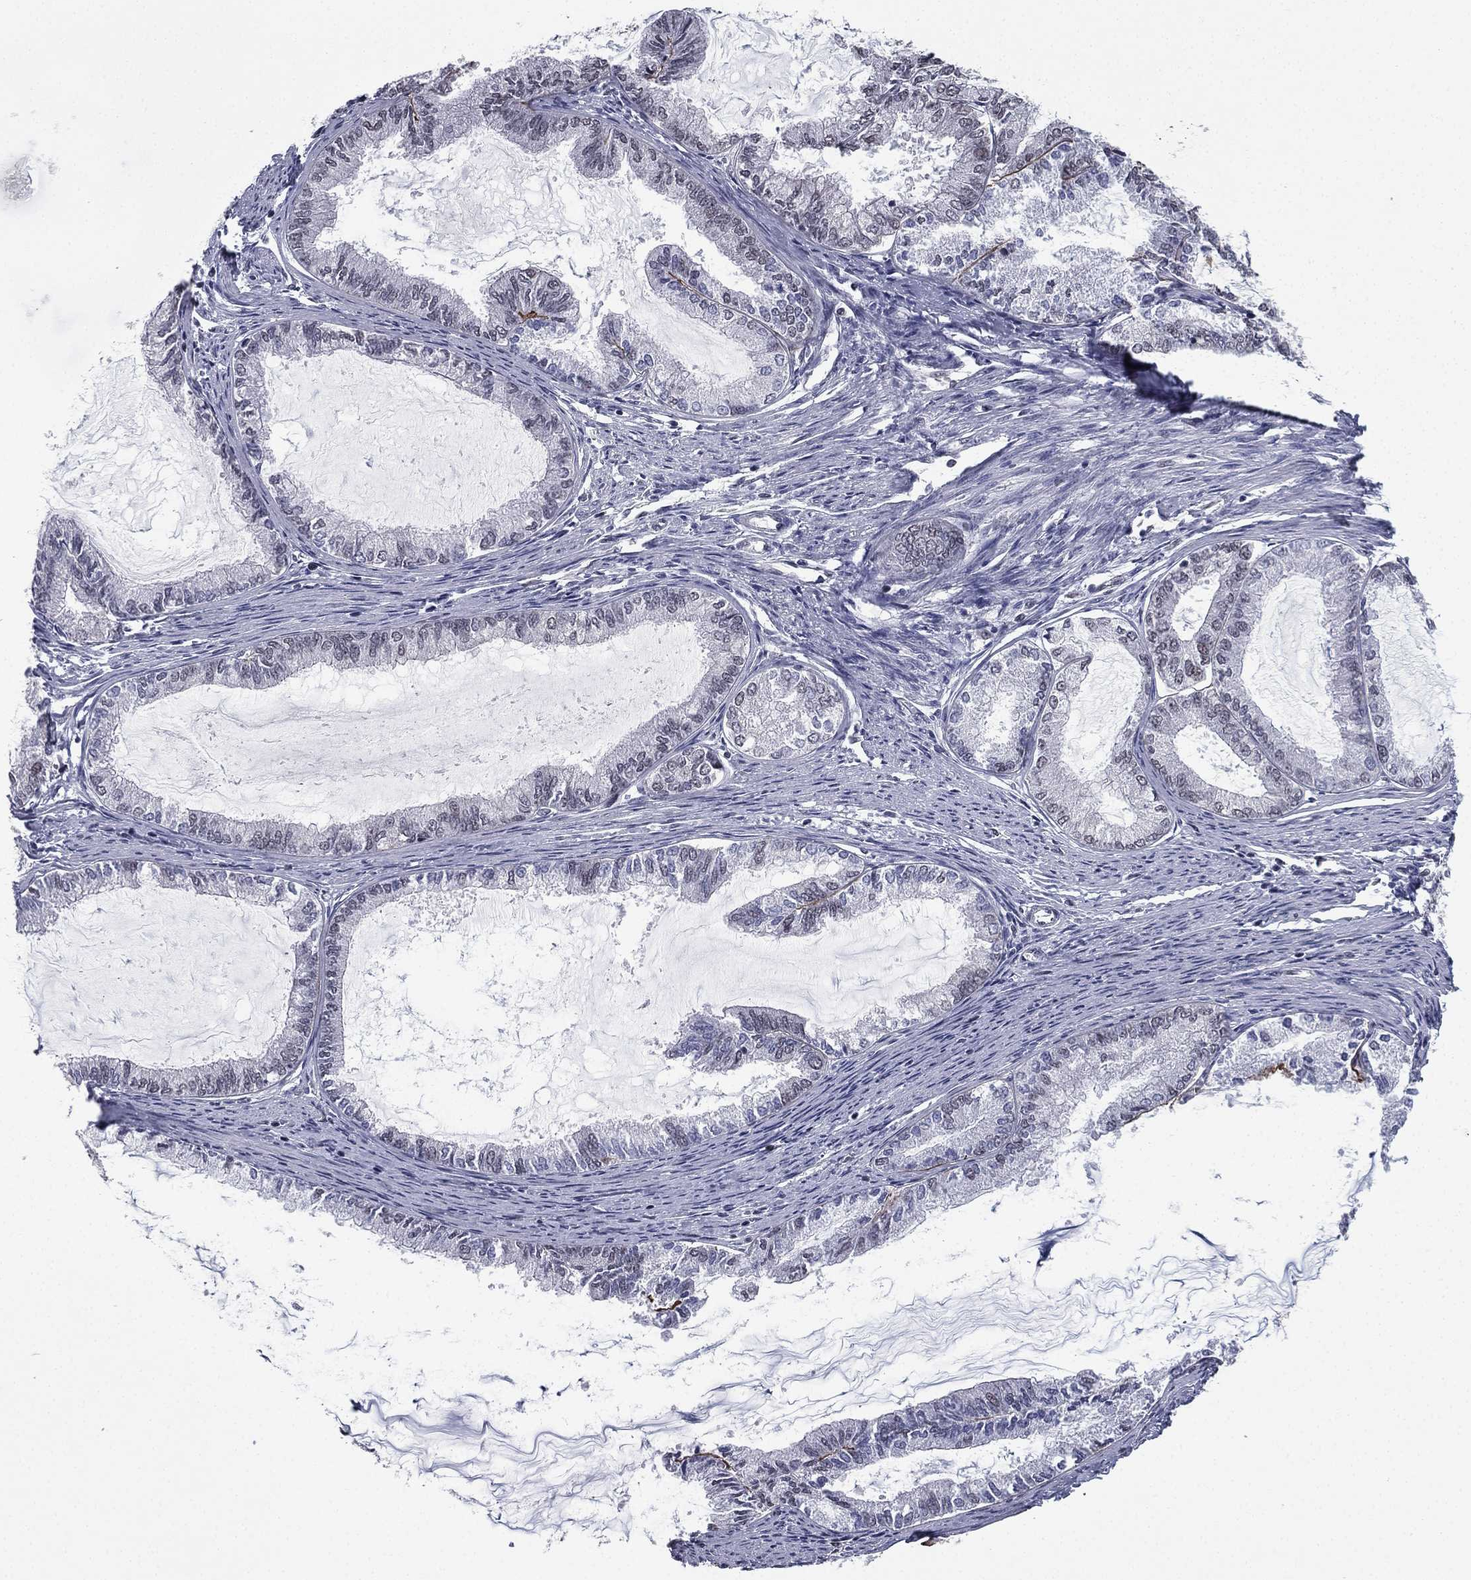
{"staining": {"intensity": "moderate", "quantity": "<25%", "location": "cytoplasmic/membranous"}, "tissue": "endometrial cancer", "cell_type": "Tumor cells", "image_type": "cancer", "snomed": [{"axis": "morphology", "description": "Adenocarcinoma, NOS"}, {"axis": "topography", "description": "Endometrium"}], "caption": "Immunohistochemical staining of endometrial cancer reveals low levels of moderate cytoplasmic/membranous positivity in approximately <25% of tumor cells. (DAB IHC with brightfield microscopy, high magnification).", "gene": "RARB", "patient": {"sex": "female", "age": 86}}